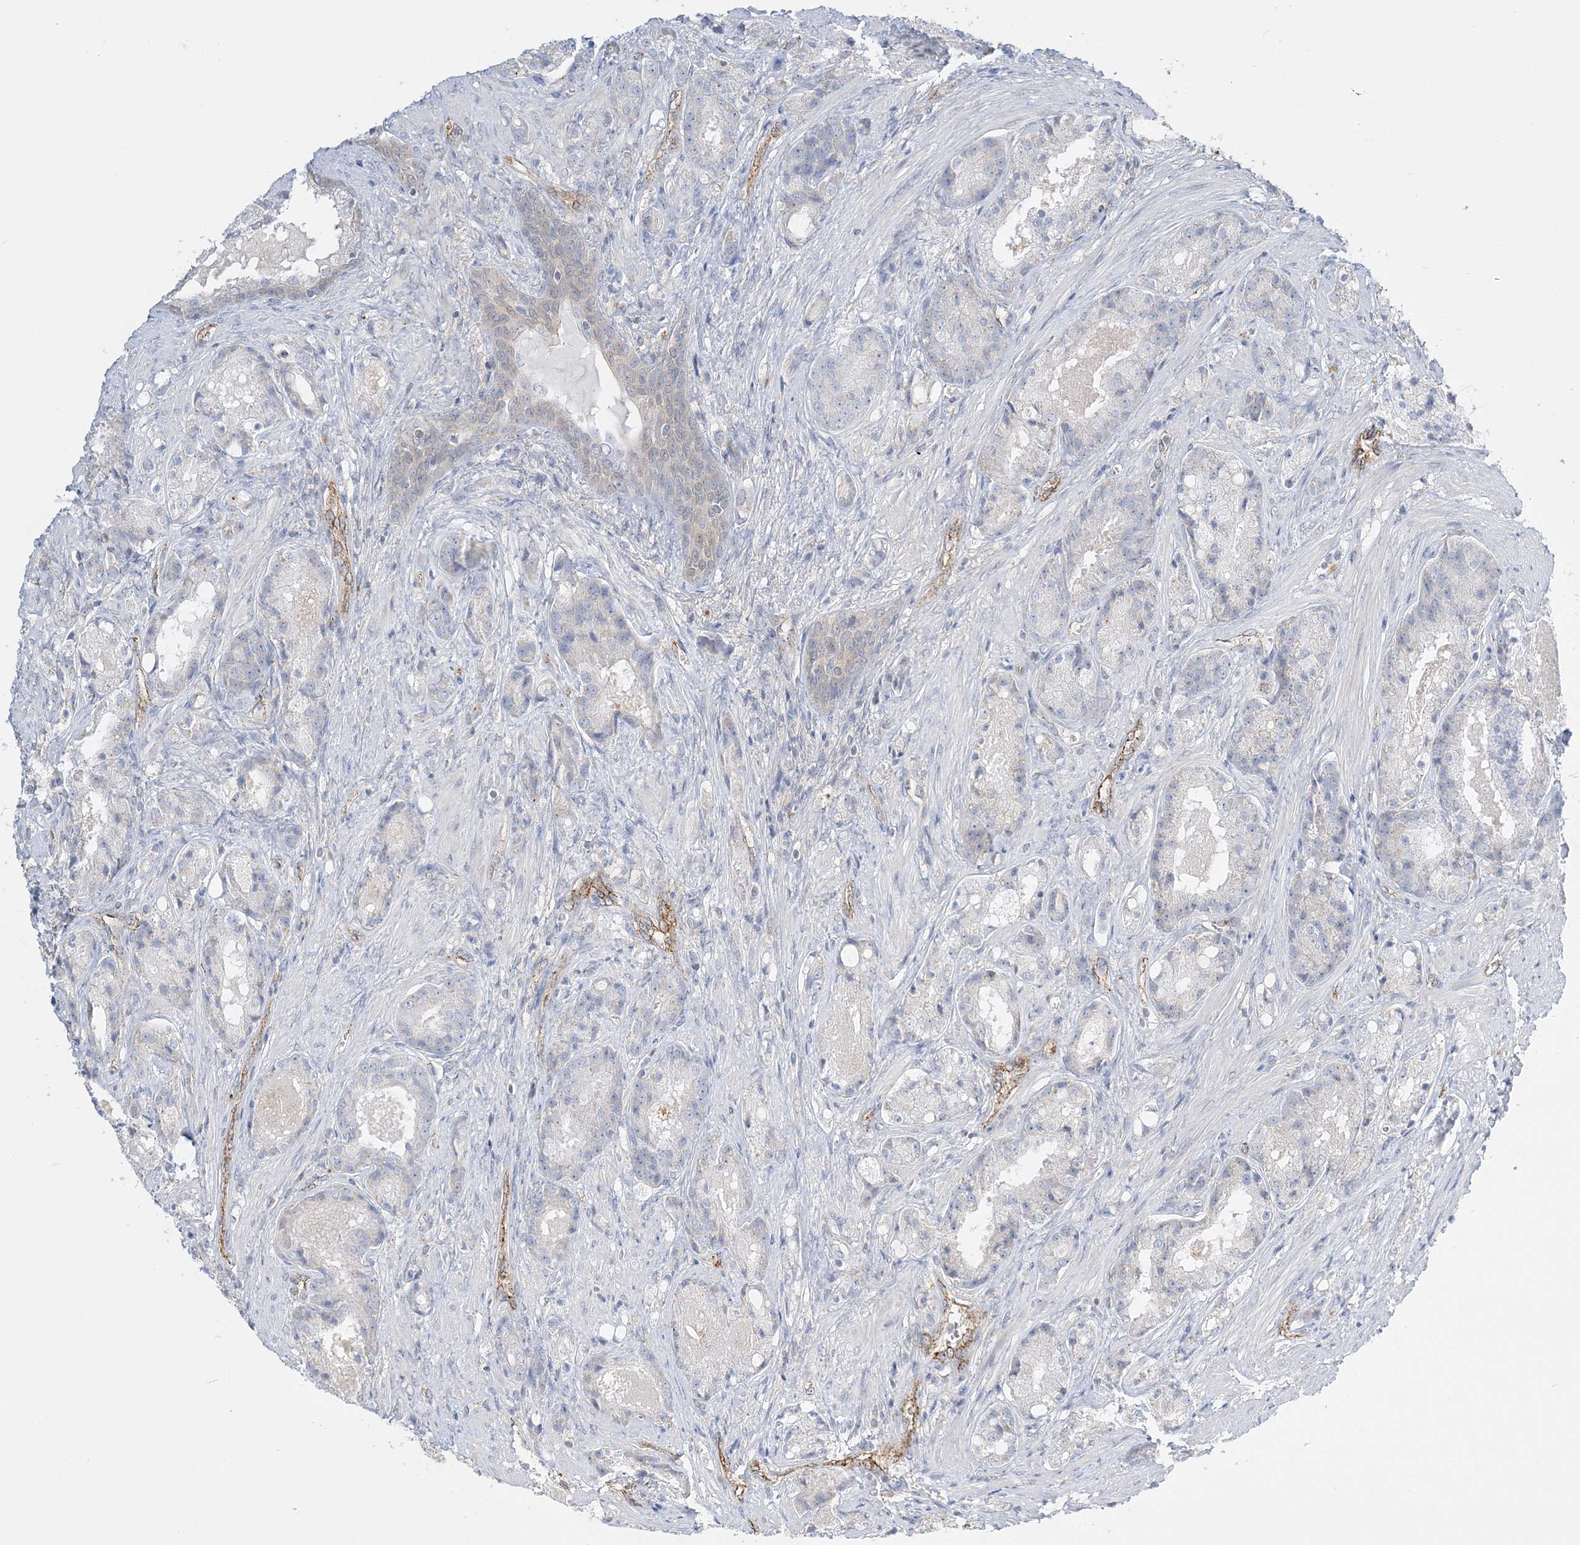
{"staining": {"intensity": "negative", "quantity": "none", "location": "none"}, "tissue": "prostate cancer", "cell_type": "Tumor cells", "image_type": "cancer", "snomed": [{"axis": "morphology", "description": "Adenocarcinoma, High grade"}, {"axis": "topography", "description": "Prostate"}], "caption": "Immunohistochemistry of human prostate high-grade adenocarcinoma exhibits no staining in tumor cells.", "gene": "INPP1", "patient": {"sex": "male", "age": 60}}